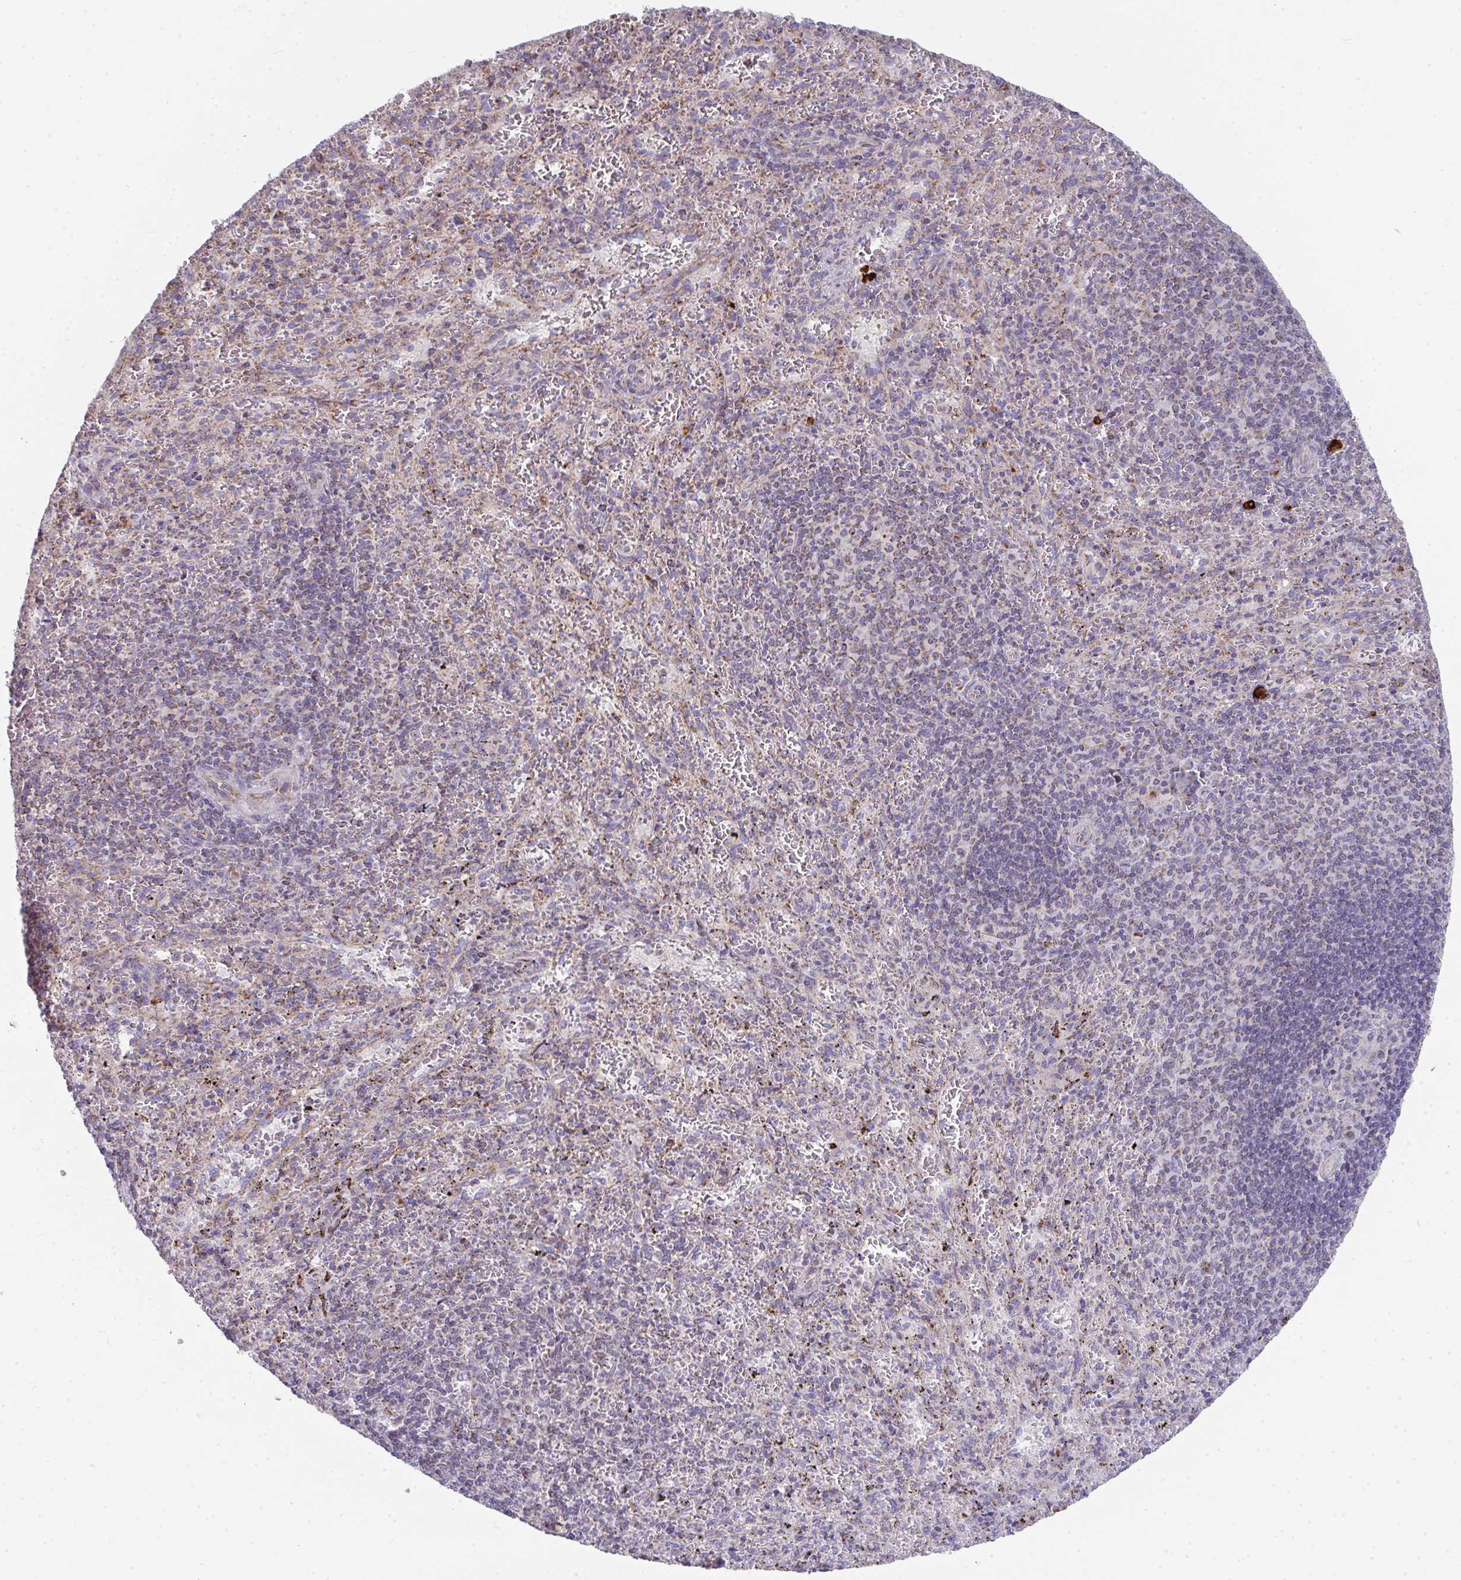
{"staining": {"intensity": "negative", "quantity": "none", "location": "none"}, "tissue": "spleen", "cell_type": "Cells in red pulp", "image_type": "normal", "snomed": [{"axis": "morphology", "description": "Normal tissue, NOS"}, {"axis": "topography", "description": "Spleen"}], "caption": "This is an immunohistochemistry (IHC) photomicrograph of unremarkable human spleen. There is no positivity in cells in red pulp.", "gene": "FAHD1", "patient": {"sex": "male", "age": 57}}